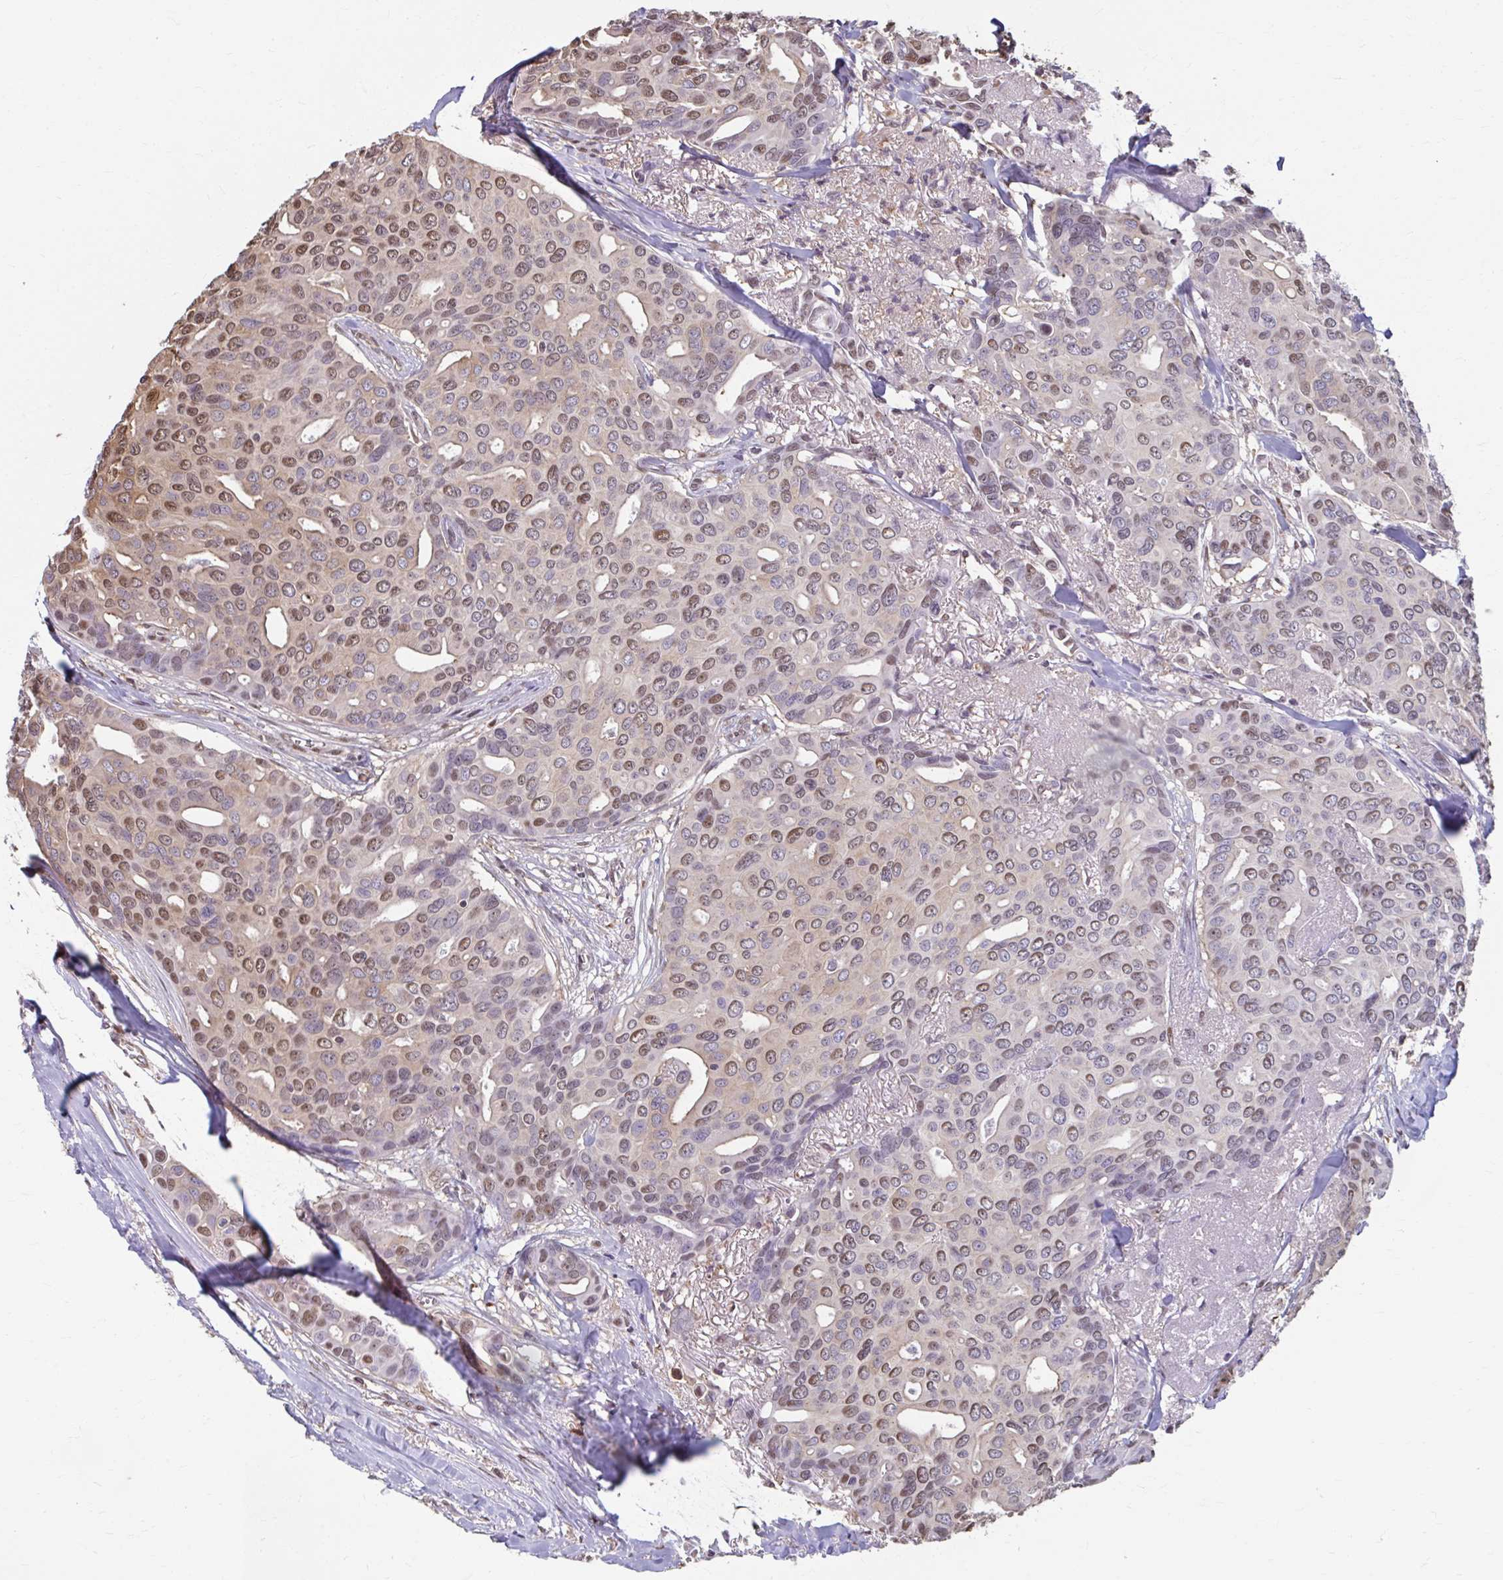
{"staining": {"intensity": "moderate", "quantity": ">75%", "location": "nuclear"}, "tissue": "breast cancer", "cell_type": "Tumor cells", "image_type": "cancer", "snomed": [{"axis": "morphology", "description": "Duct carcinoma"}, {"axis": "topography", "description": "Breast"}], "caption": "Breast cancer (invasive ductal carcinoma) stained for a protein demonstrates moderate nuclear positivity in tumor cells.", "gene": "ING4", "patient": {"sex": "female", "age": 54}}